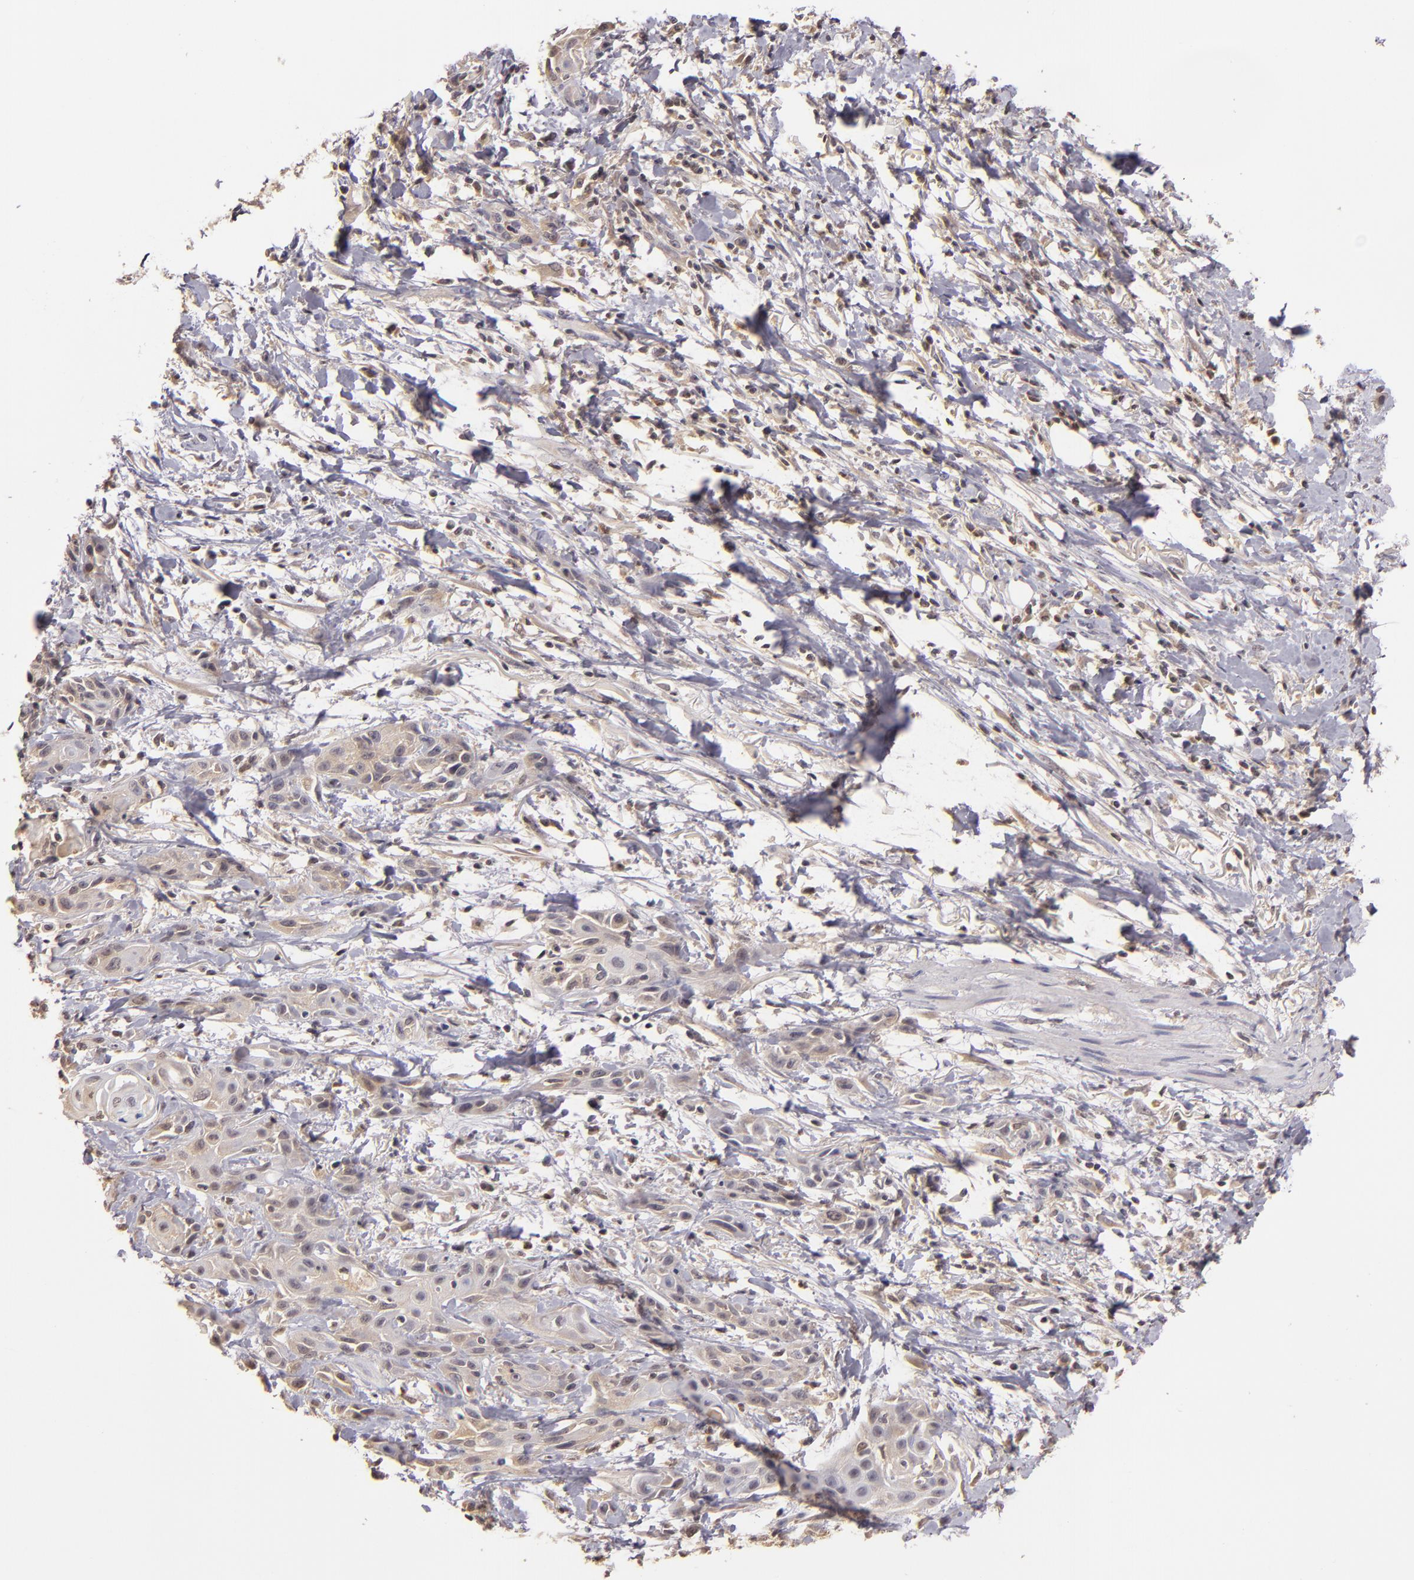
{"staining": {"intensity": "moderate", "quantity": "25%-75%", "location": "cytoplasmic/membranous,nuclear"}, "tissue": "skin cancer", "cell_type": "Tumor cells", "image_type": "cancer", "snomed": [{"axis": "morphology", "description": "Squamous cell carcinoma, NOS"}, {"axis": "topography", "description": "Skin"}, {"axis": "topography", "description": "Anal"}], "caption": "Brown immunohistochemical staining in skin cancer (squamous cell carcinoma) demonstrates moderate cytoplasmic/membranous and nuclear expression in approximately 25%-75% of tumor cells.", "gene": "LRG1", "patient": {"sex": "male", "age": 64}}